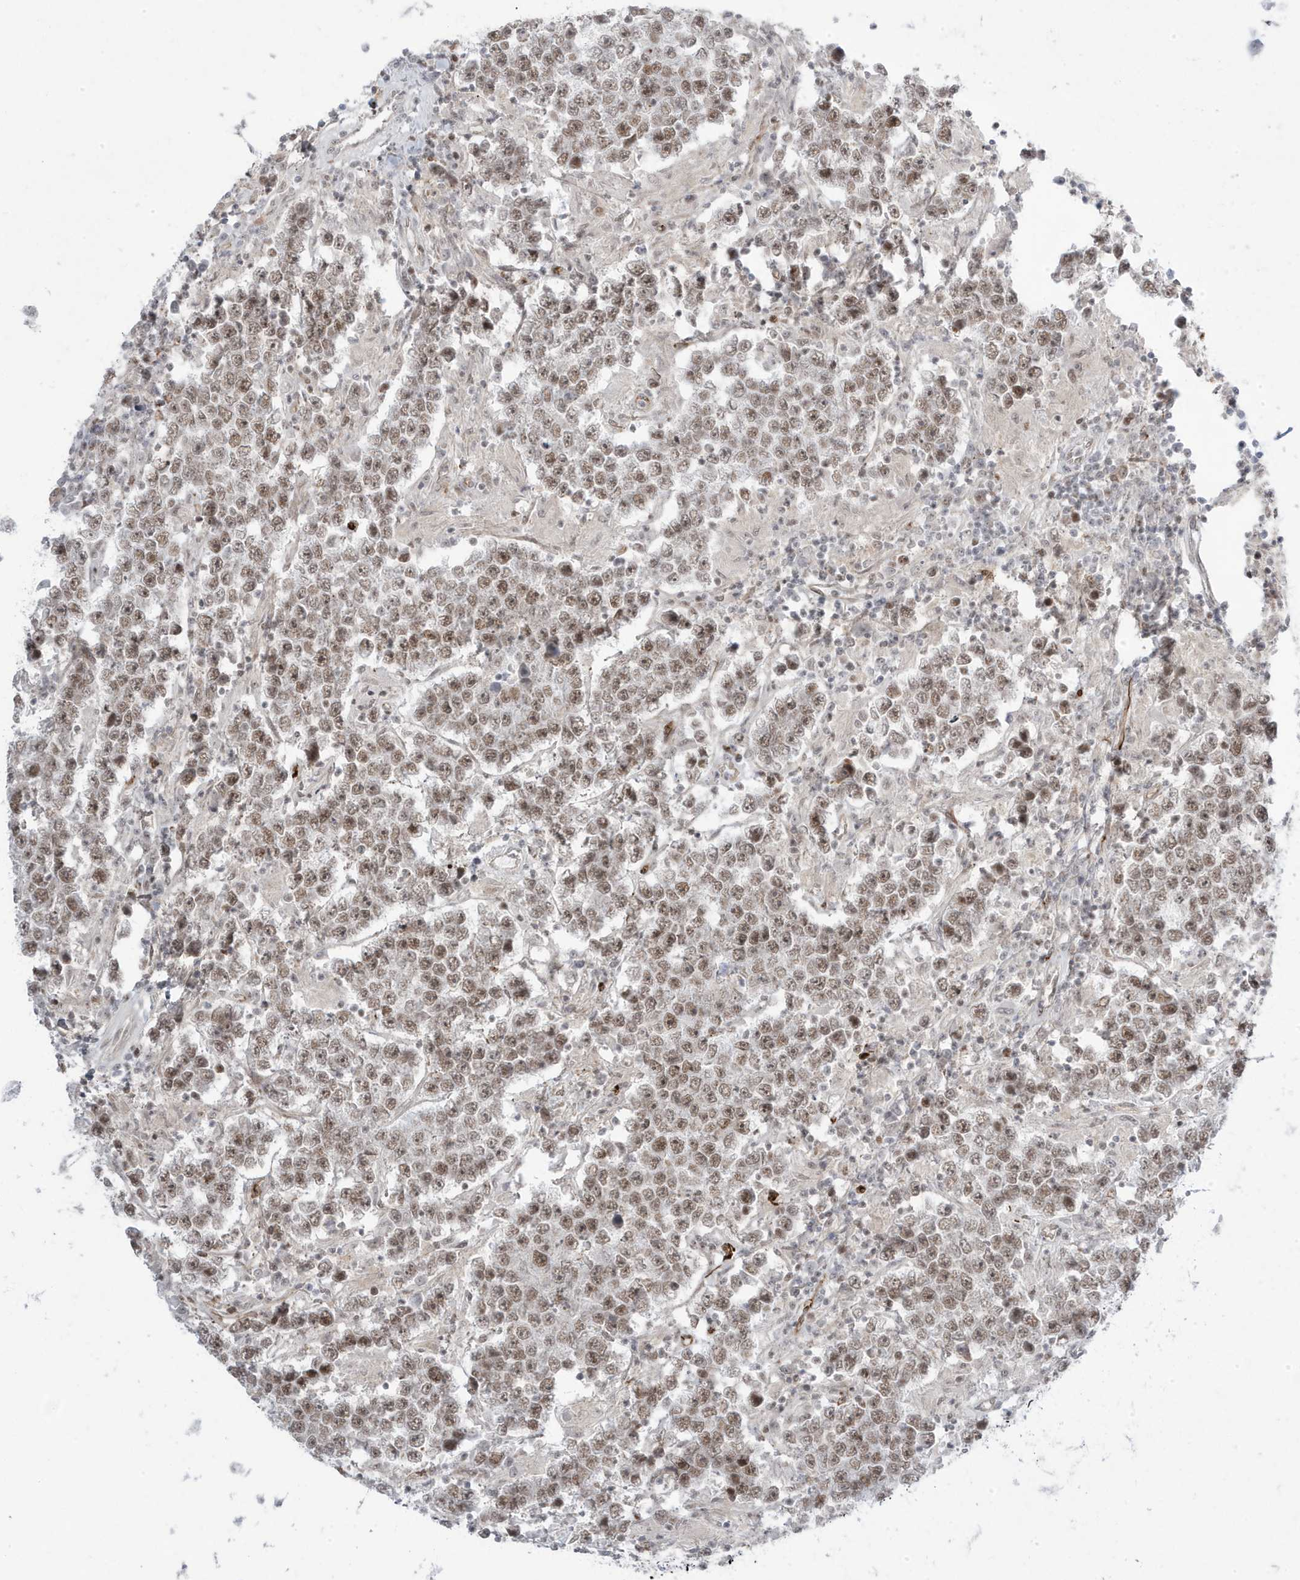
{"staining": {"intensity": "moderate", "quantity": ">75%", "location": "nuclear"}, "tissue": "testis cancer", "cell_type": "Tumor cells", "image_type": "cancer", "snomed": [{"axis": "morphology", "description": "Normal tissue, NOS"}, {"axis": "morphology", "description": "Urothelial carcinoma, High grade"}, {"axis": "morphology", "description": "Seminoma, NOS"}, {"axis": "morphology", "description": "Carcinoma, Embryonal, NOS"}, {"axis": "topography", "description": "Urinary bladder"}, {"axis": "topography", "description": "Testis"}], "caption": "Brown immunohistochemical staining in testis embryonal carcinoma shows moderate nuclear staining in about >75% of tumor cells. (Stains: DAB in brown, nuclei in blue, Microscopy: brightfield microscopy at high magnification).", "gene": "ADAMTSL3", "patient": {"sex": "male", "age": 41}}